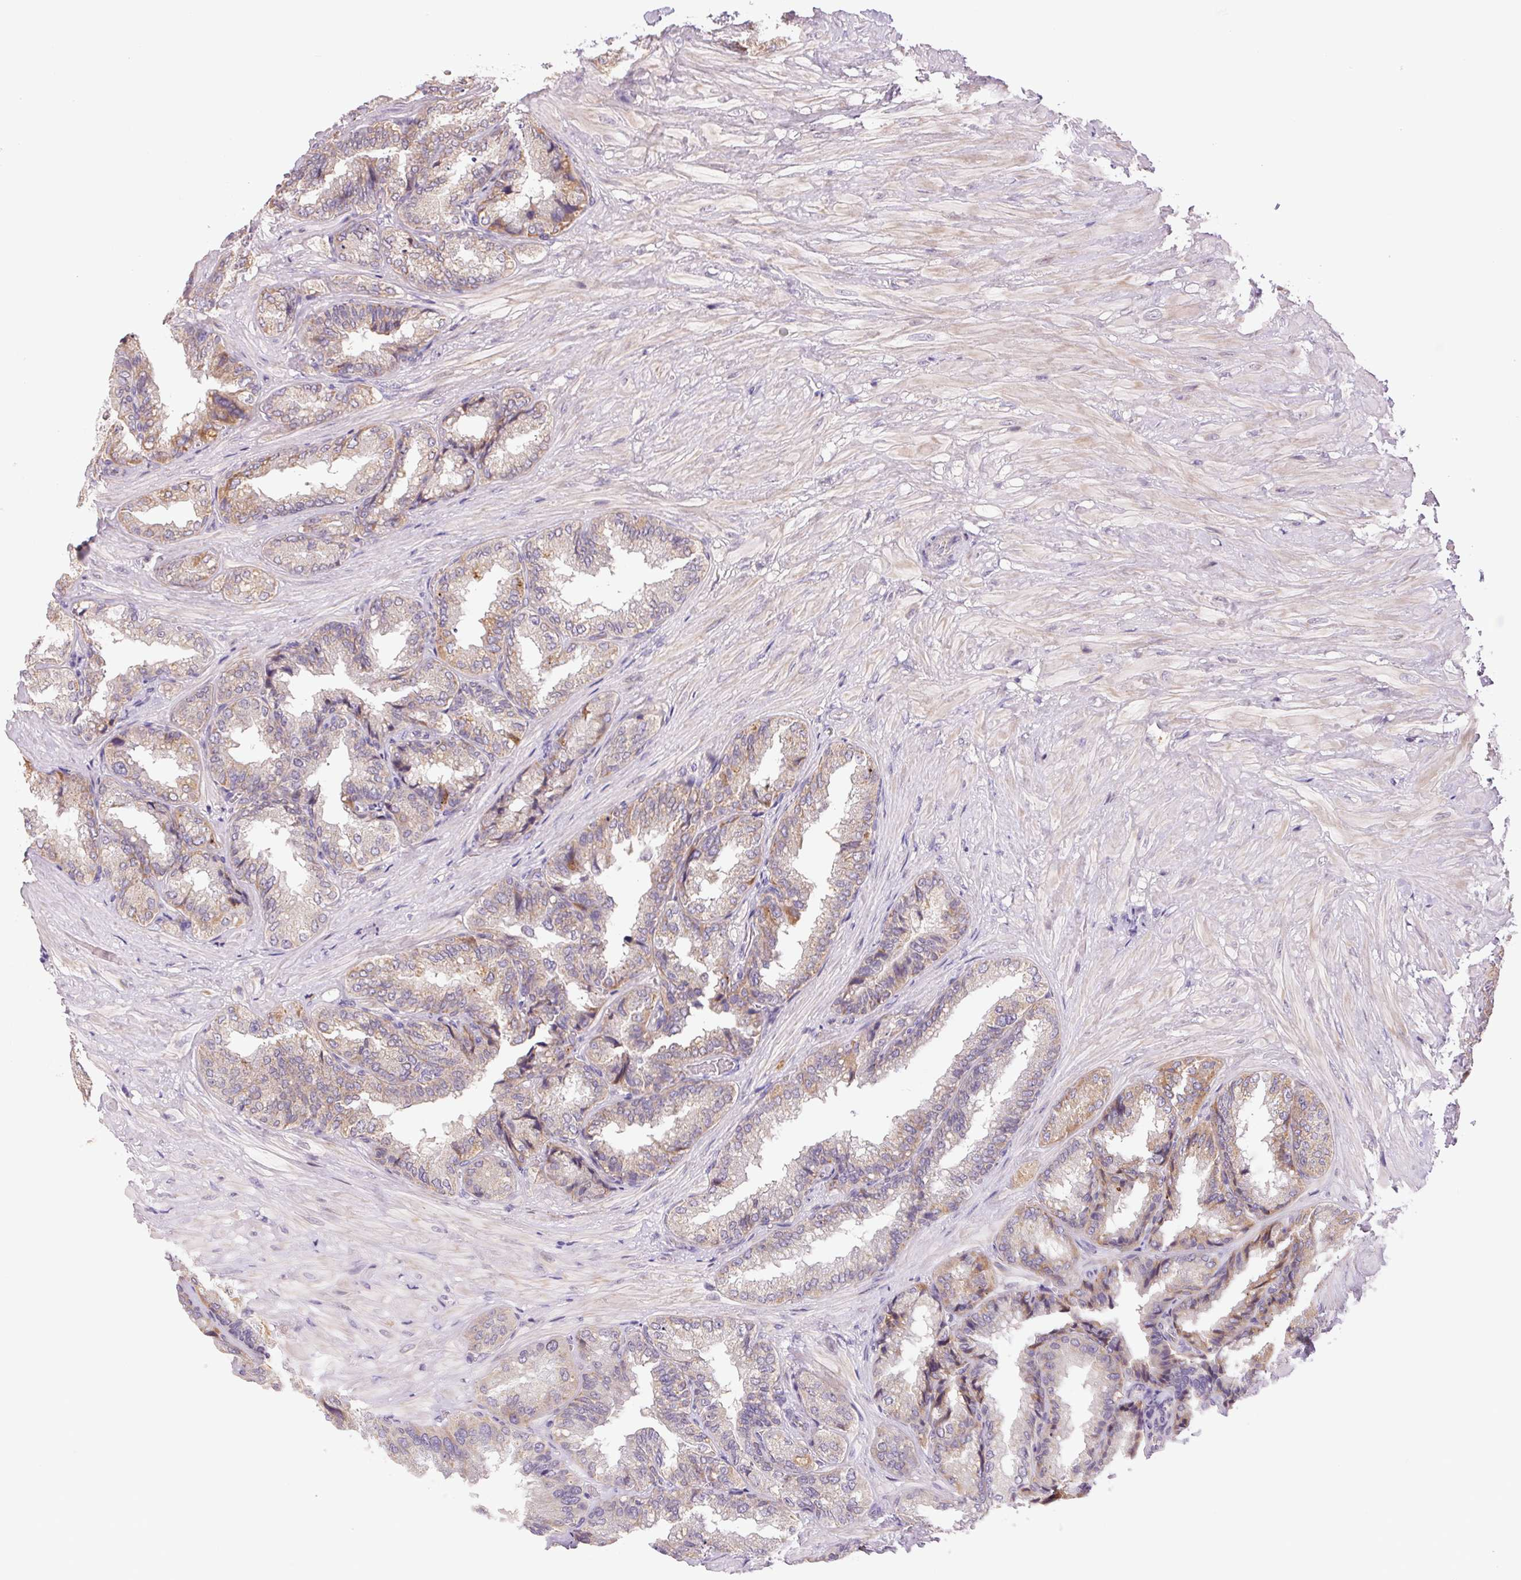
{"staining": {"intensity": "weak", "quantity": "25%-75%", "location": "cytoplasmic/membranous"}, "tissue": "seminal vesicle", "cell_type": "Glandular cells", "image_type": "normal", "snomed": [{"axis": "morphology", "description": "Normal tissue, NOS"}, {"axis": "topography", "description": "Seminal veicle"}], "caption": "Brown immunohistochemical staining in normal human seminal vesicle reveals weak cytoplasmic/membranous staining in about 25%-75% of glandular cells.", "gene": "BNIP5", "patient": {"sex": "male", "age": 68}}